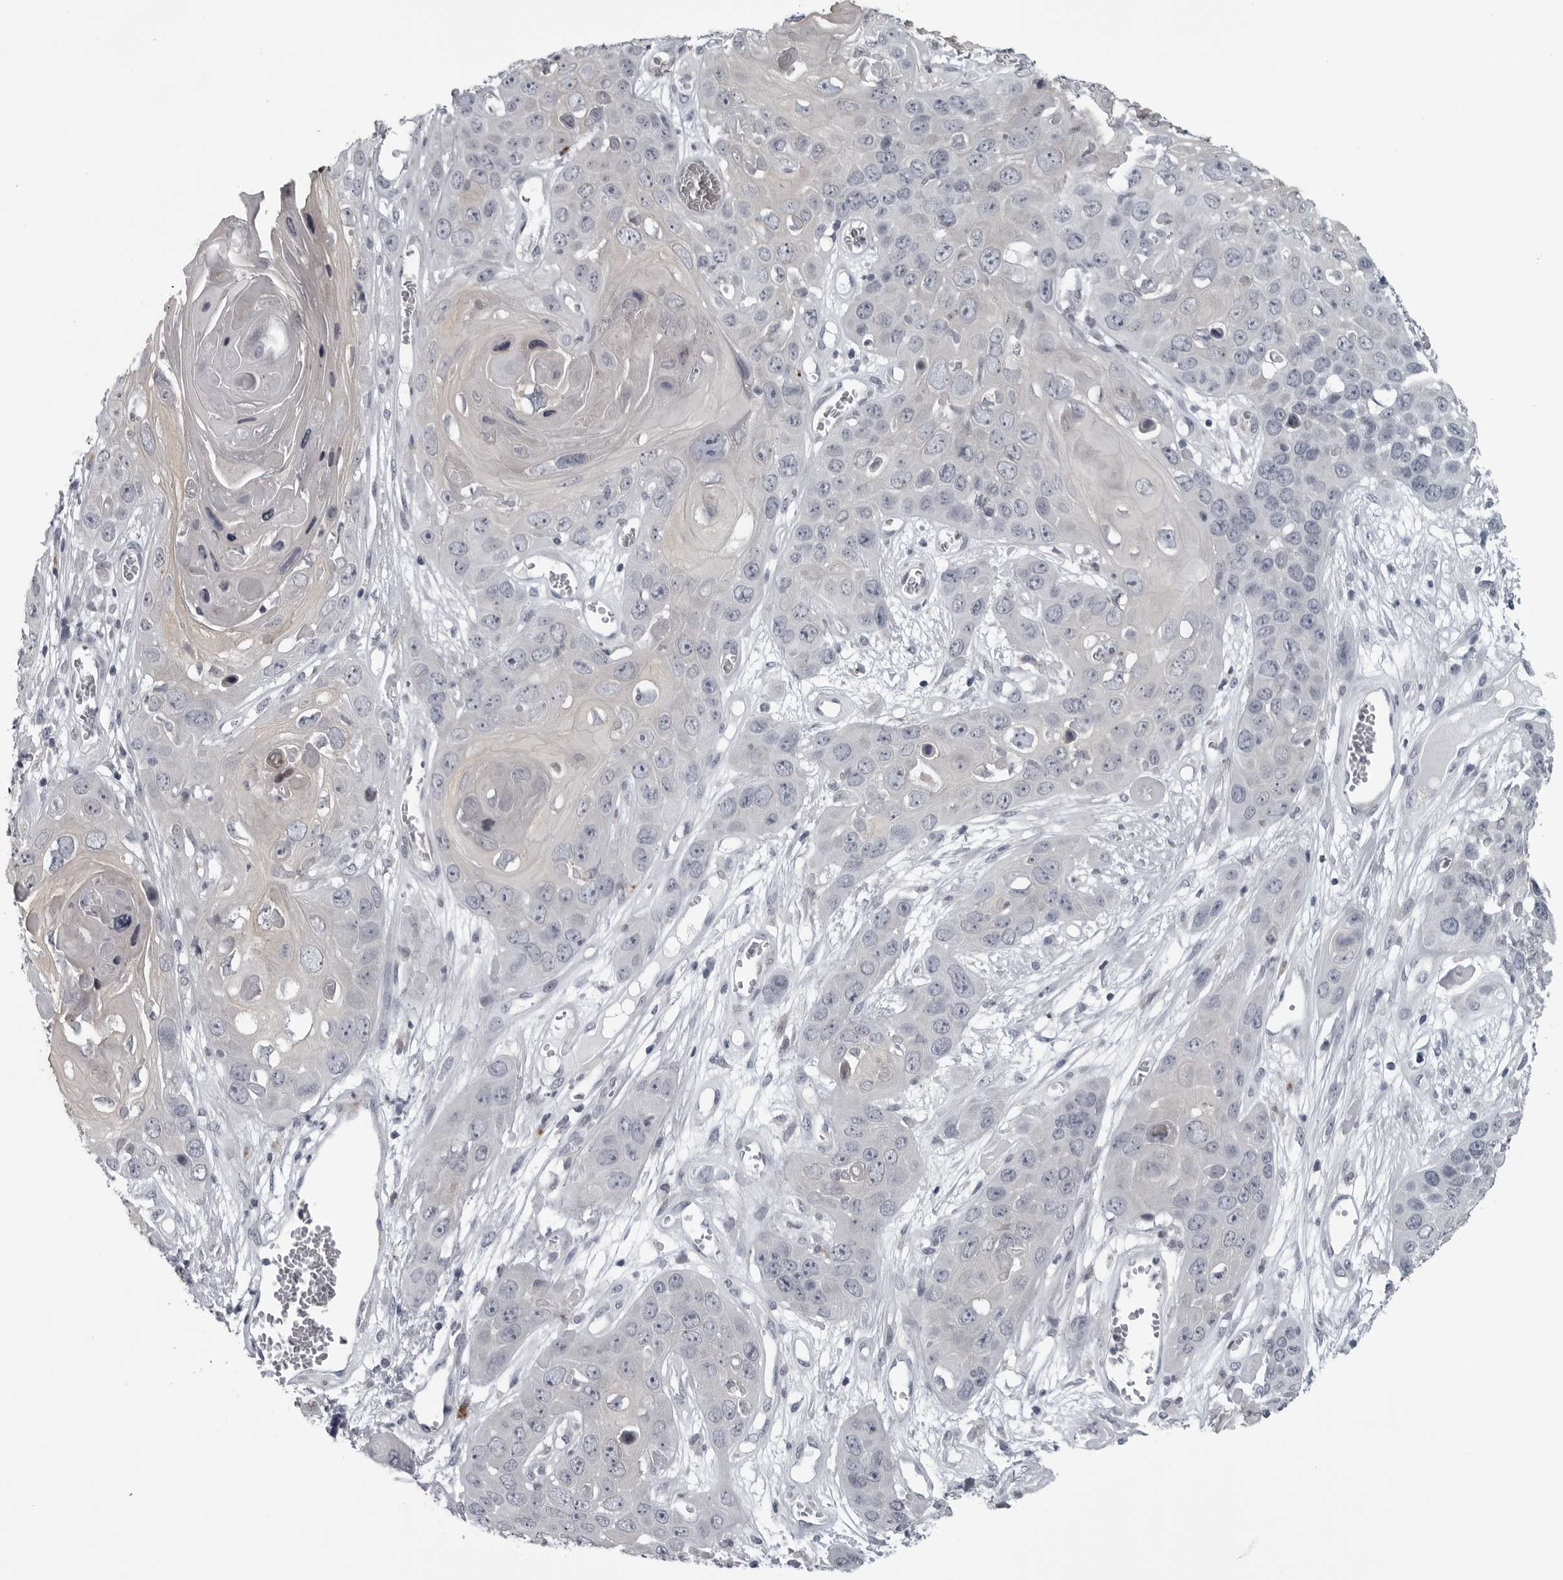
{"staining": {"intensity": "negative", "quantity": "none", "location": "none"}, "tissue": "skin cancer", "cell_type": "Tumor cells", "image_type": "cancer", "snomed": [{"axis": "morphology", "description": "Squamous cell carcinoma, NOS"}, {"axis": "topography", "description": "Skin"}], "caption": "This is a photomicrograph of immunohistochemistry (IHC) staining of skin cancer, which shows no positivity in tumor cells.", "gene": "LYSMD1", "patient": {"sex": "male", "age": 55}}